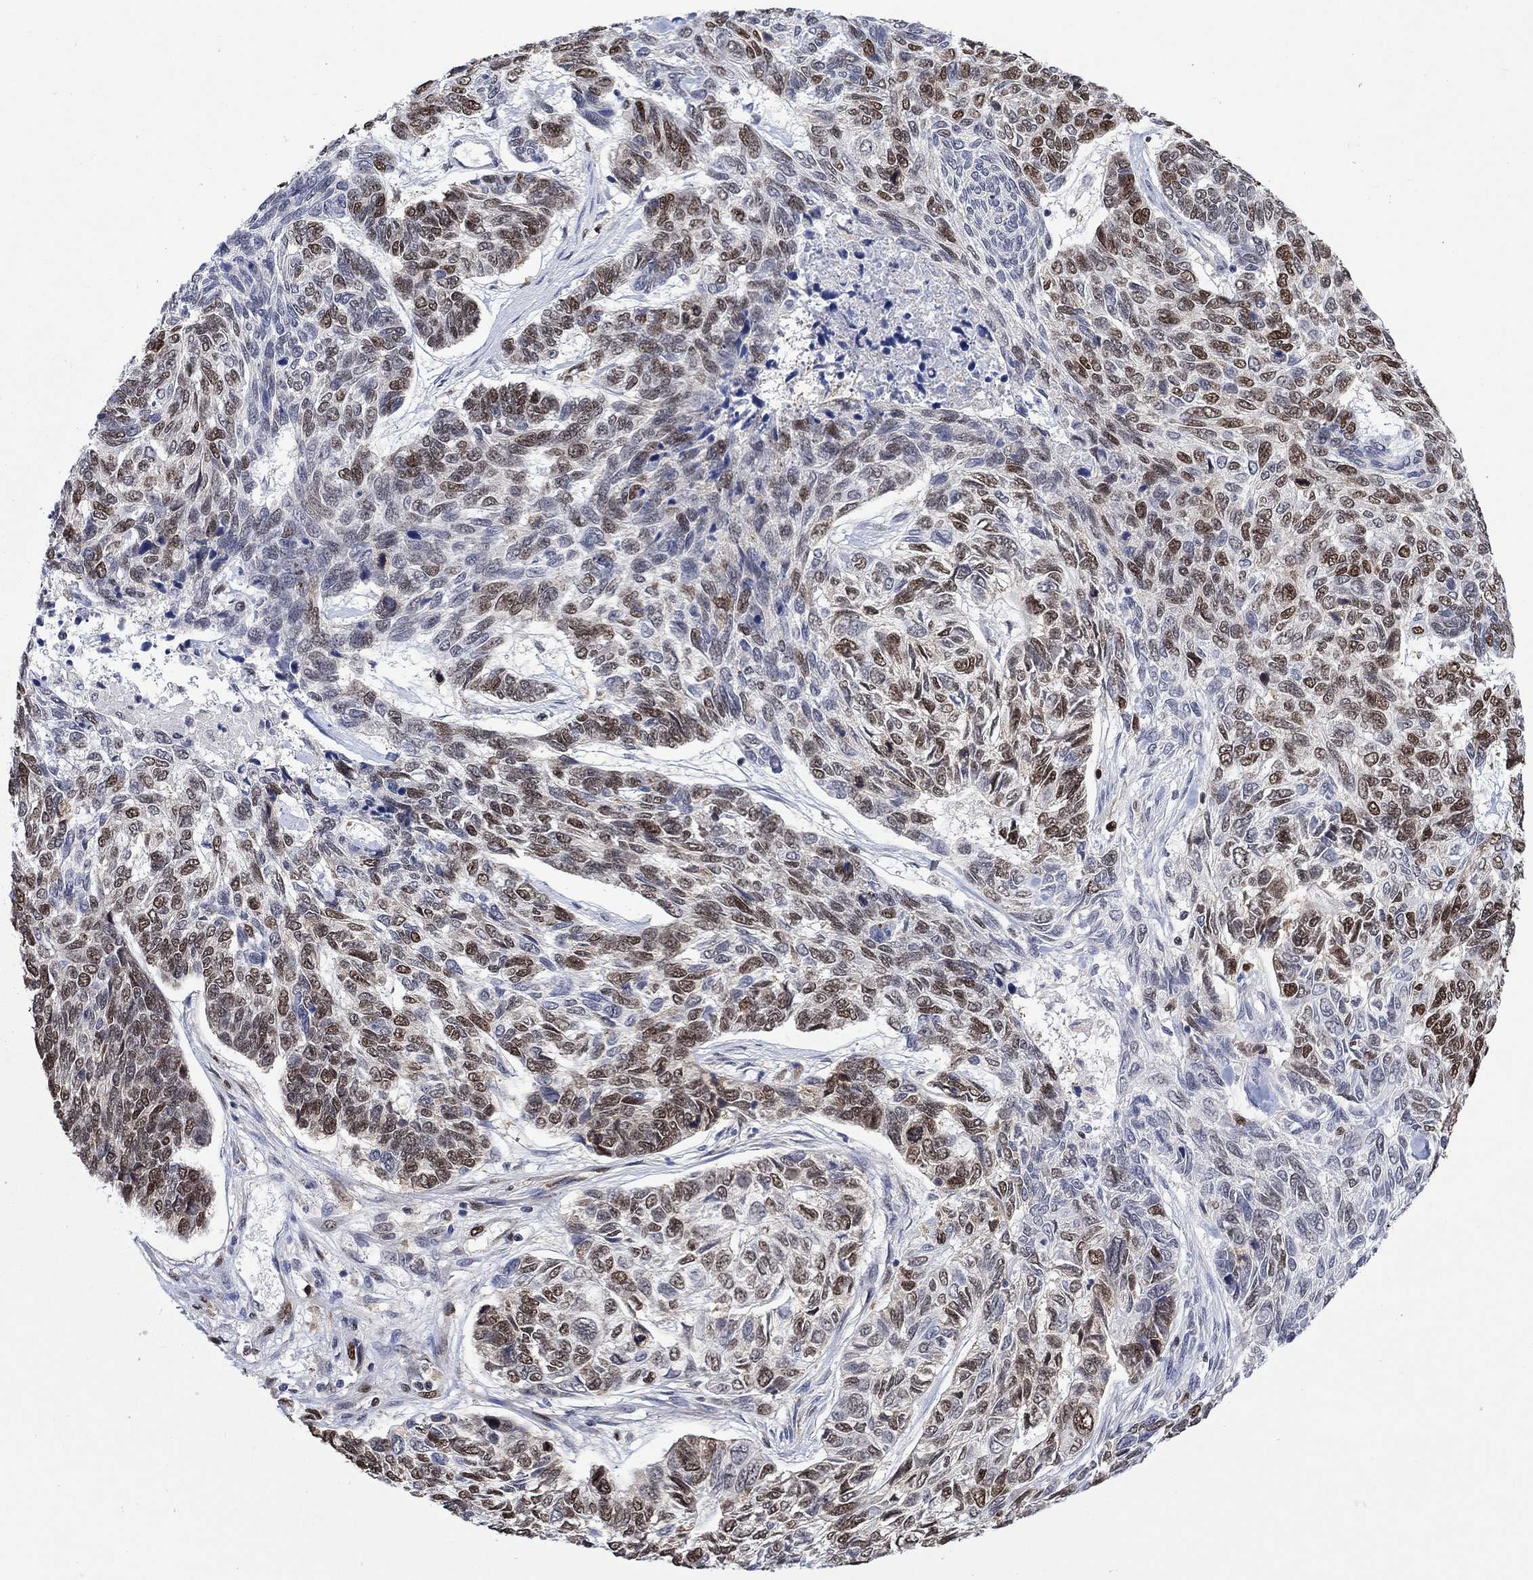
{"staining": {"intensity": "moderate", "quantity": "25%-75%", "location": "nuclear"}, "tissue": "skin cancer", "cell_type": "Tumor cells", "image_type": "cancer", "snomed": [{"axis": "morphology", "description": "Basal cell carcinoma"}, {"axis": "topography", "description": "Skin"}], "caption": "Protein staining shows moderate nuclear positivity in approximately 25%-75% of tumor cells in basal cell carcinoma (skin). The staining is performed using DAB brown chromogen to label protein expression. The nuclei are counter-stained blue using hematoxylin.", "gene": "RAD54L2", "patient": {"sex": "female", "age": 65}}